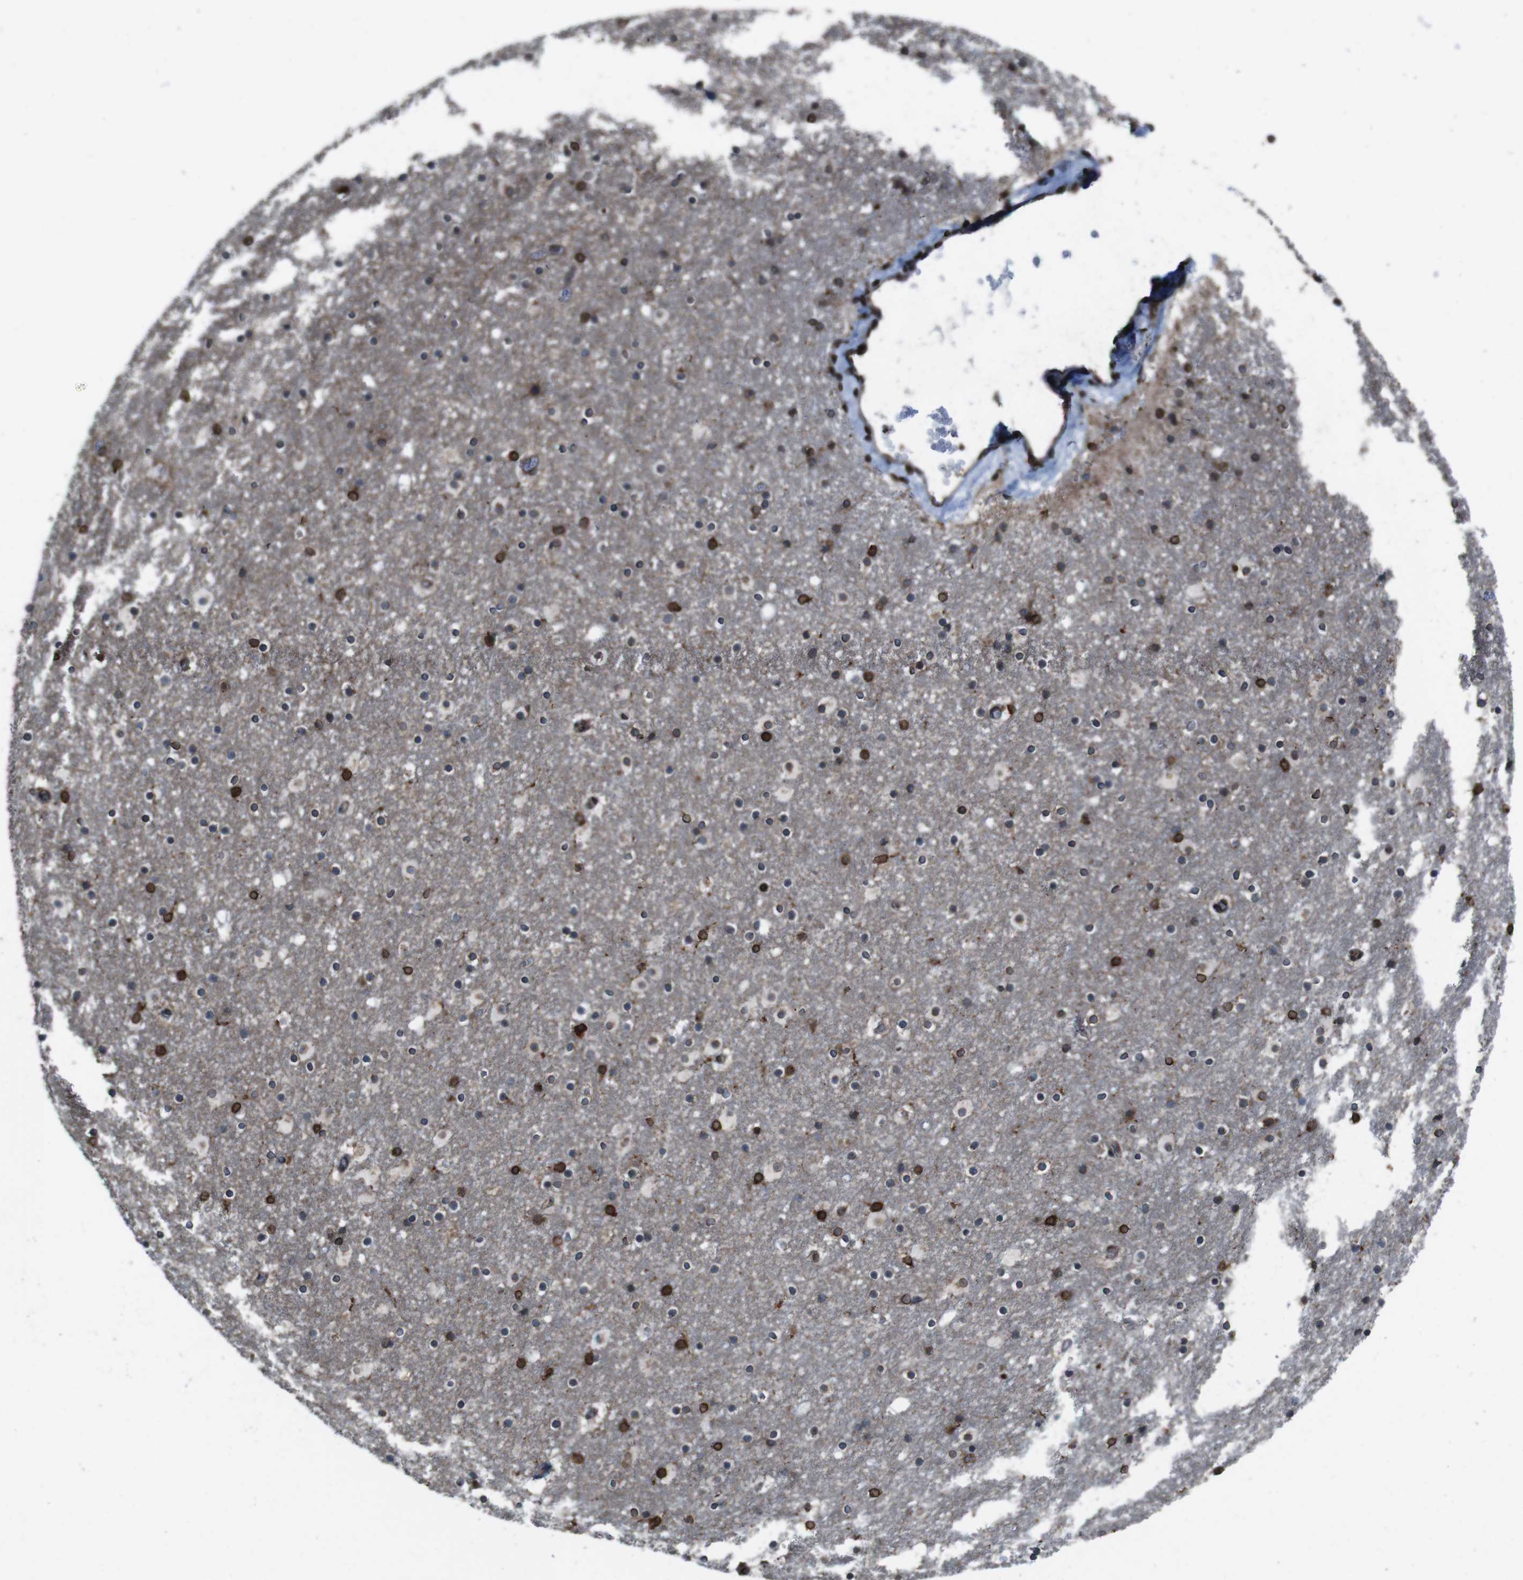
{"staining": {"intensity": "moderate", "quantity": "25%-75%", "location": "cytoplasmic/membranous,nuclear"}, "tissue": "caudate", "cell_type": "Glial cells", "image_type": "normal", "snomed": [{"axis": "morphology", "description": "Normal tissue, NOS"}, {"axis": "topography", "description": "Lateral ventricle wall"}], "caption": "IHC histopathology image of benign caudate: human caudate stained using IHC displays medium levels of moderate protein expression localized specifically in the cytoplasmic/membranous,nuclear of glial cells, appearing as a cytoplasmic/membranous,nuclear brown color.", "gene": "APMAP", "patient": {"sex": "male", "age": 45}}